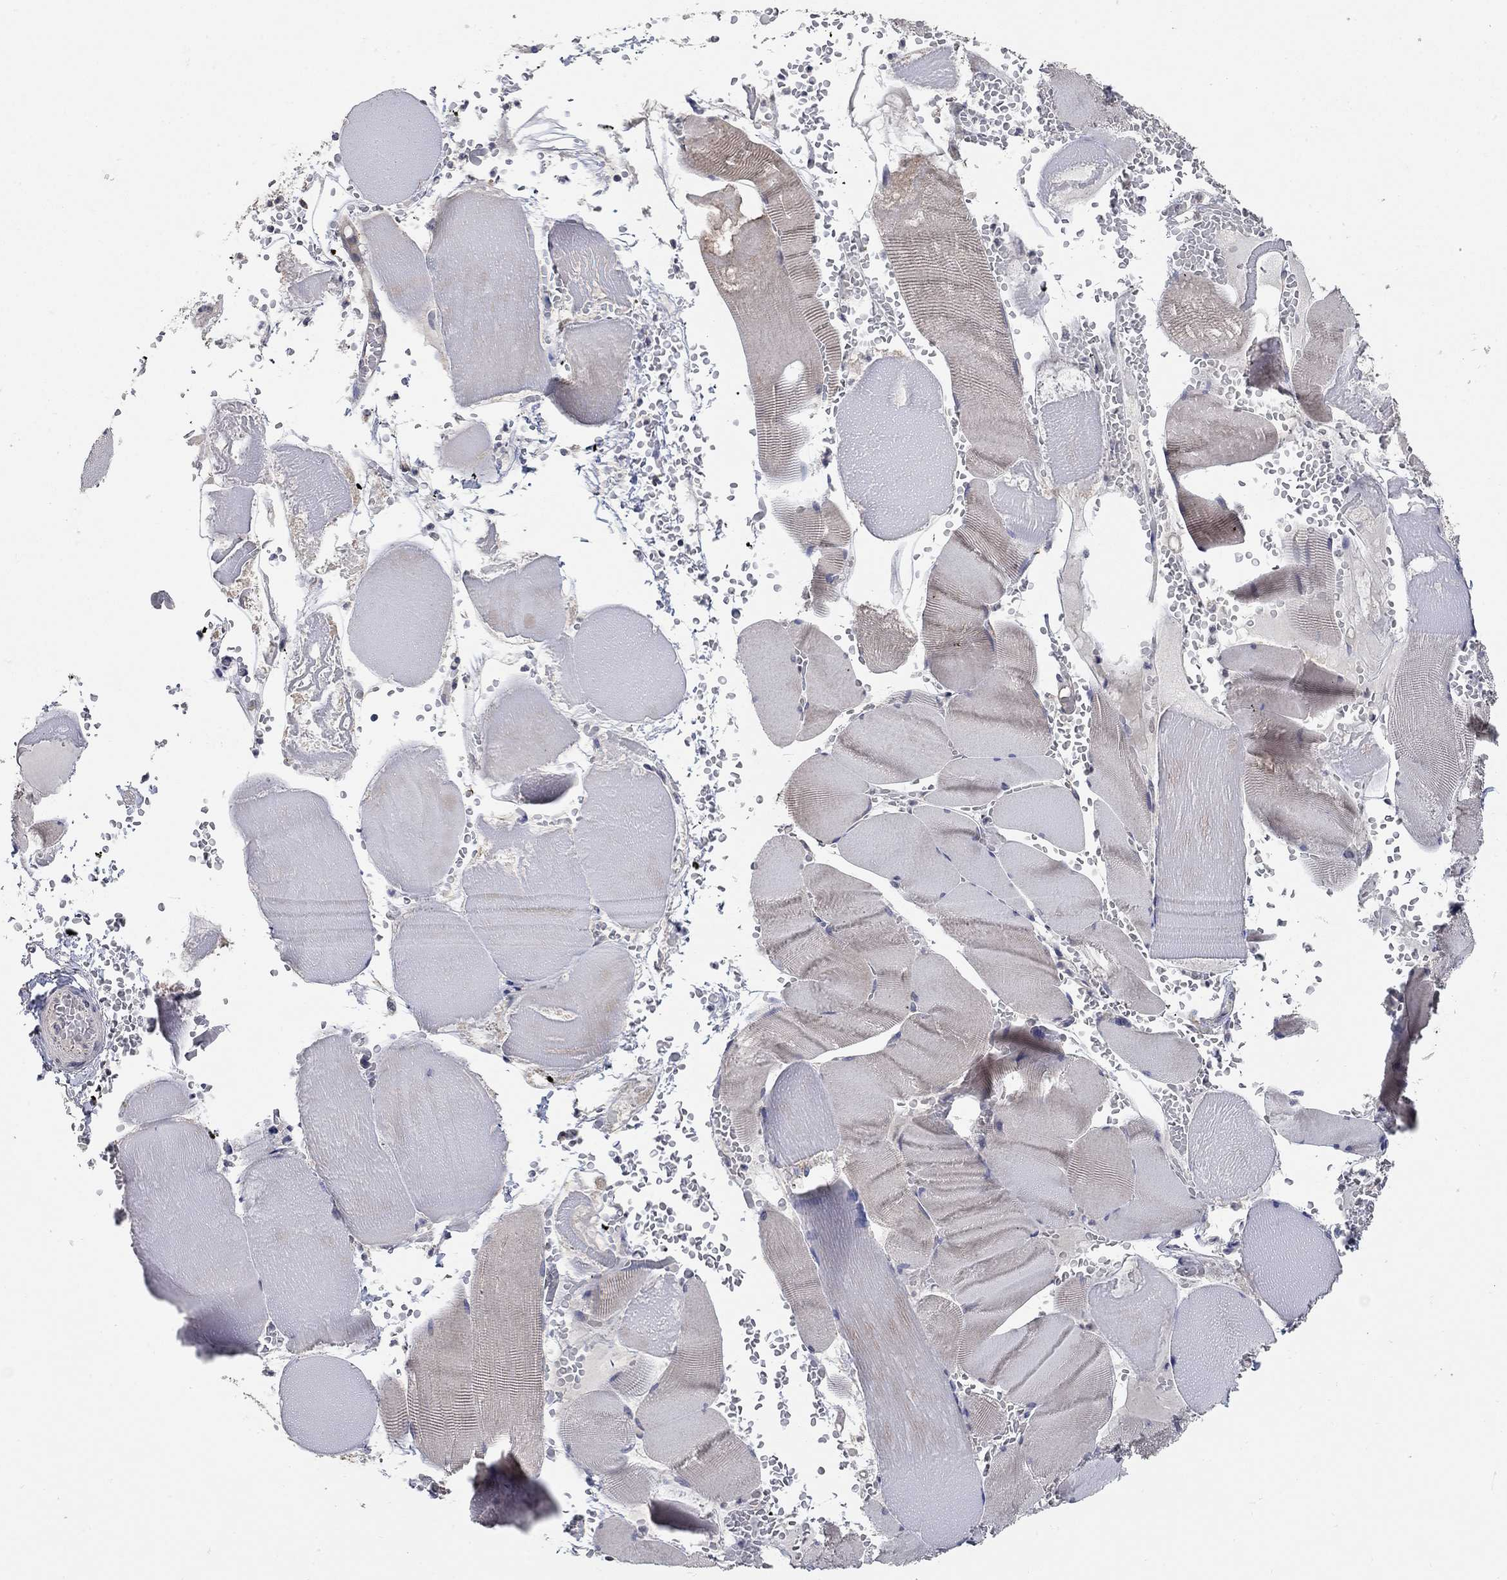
{"staining": {"intensity": "negative", "quantity": "none", "location": "none"}, "tissue": "skeletal muscle", "cell_type": "Myocytes", "image_type": "normal", "snomed": [{"axis": "morphology", "description": "Normal tissue, NOS"}, {"axis": "topography", "description": "Skeletal muscle"}], "caption": "The micrograph displays no significant expression in myocytes of skeletal muscle. The staining was performed using DAB to visualize the protein expression in brown, while the nuclei were stained in blue with hematoxylin (Magnification: 20x).", "gene": "WASF3", "patient": {"sex": "male", "age": 56}}